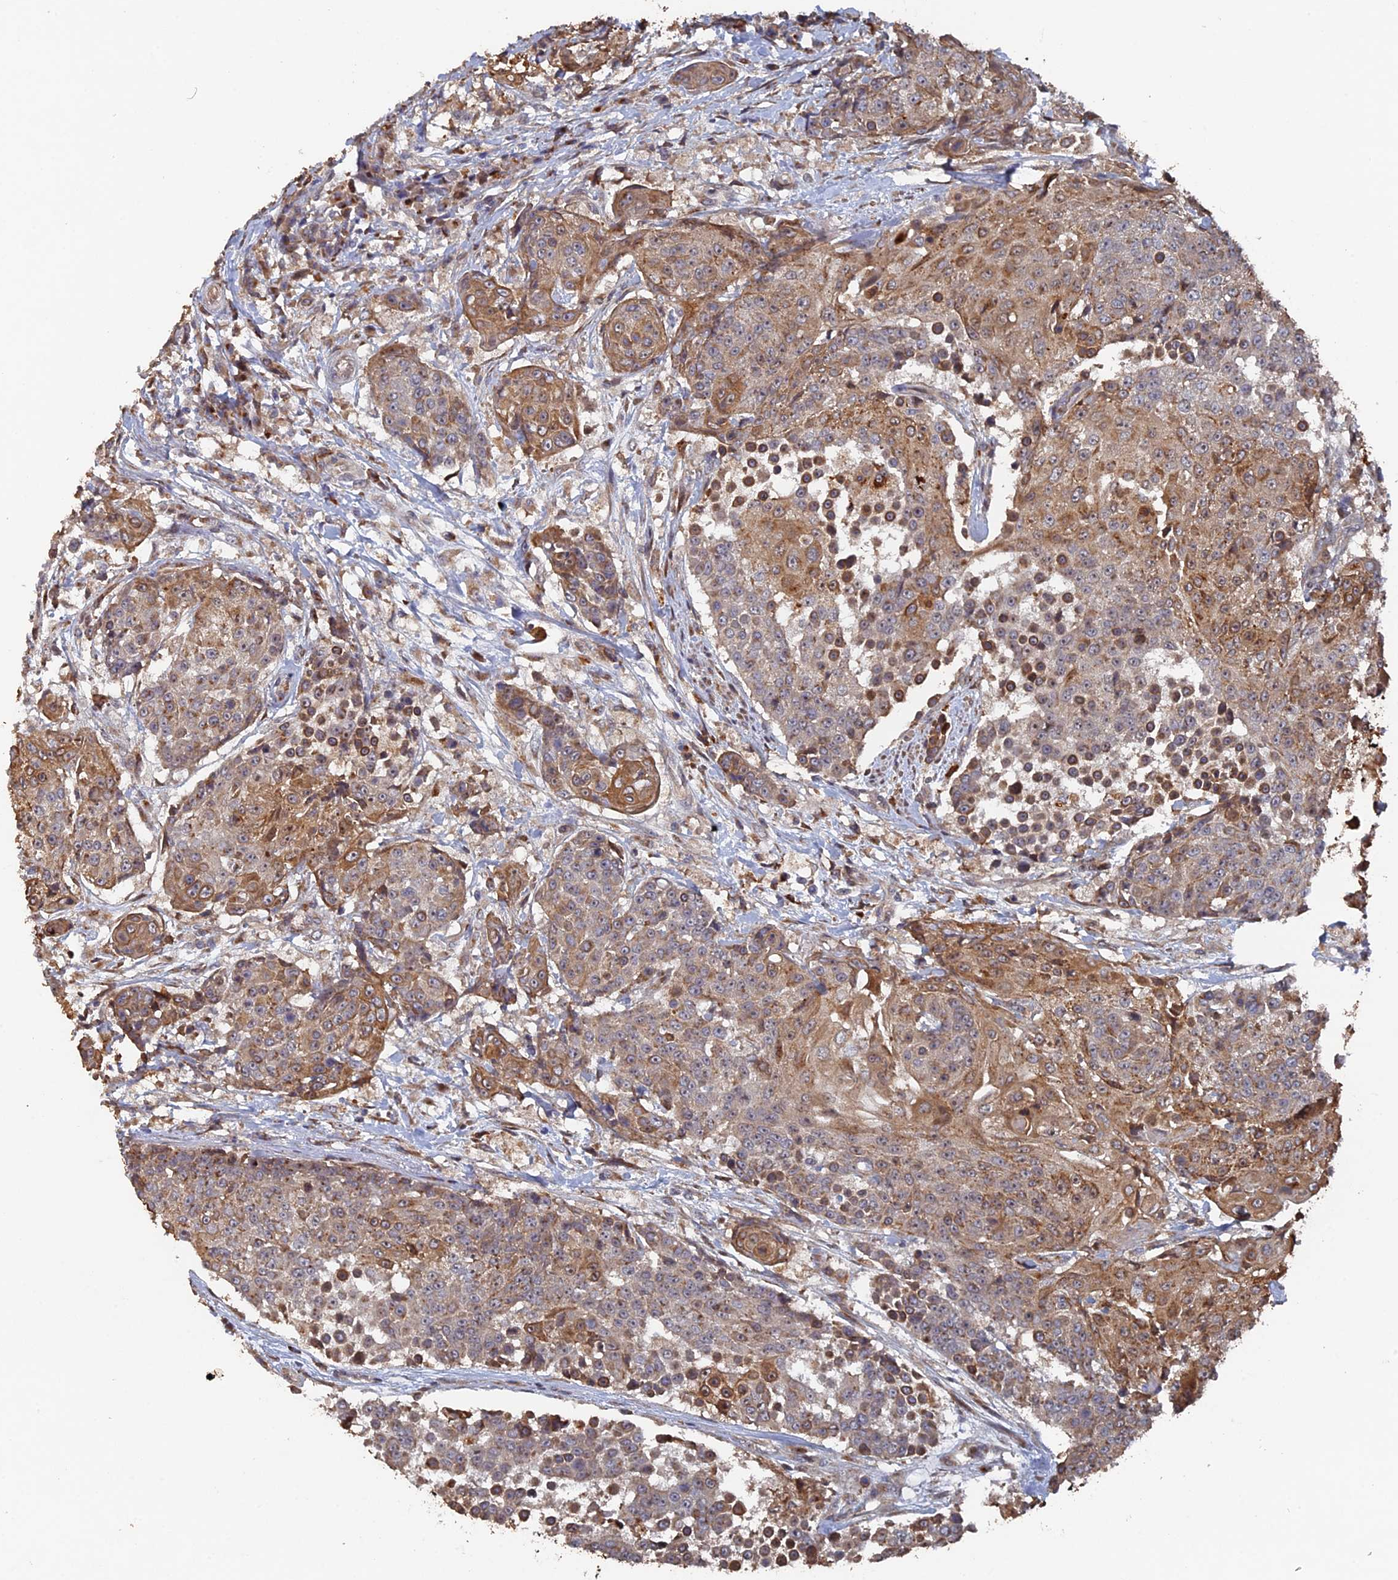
{"staining": {"intensity": "moderate", "quantity": ">75%", "location": "cytoplasmic/membranous,nuclear"}, "tissue": "urothelial cancer", "cell_type": "Tumor cells", "image_type": "cancer", "snomed": [{"axis": "morphology", "description": "Urothelial carcinoma, High grade"}, {"axis": "topography", "description": "Urinary bladder"}], "caption": "Immunohistochemical staining of urothelial cancer displays moderate cytoplasmic/membranous and nuclear protein positivity in about >75% of tumor cells.", "gene": "VPS37C", "patient": {"sex": "female", "age": 63}}